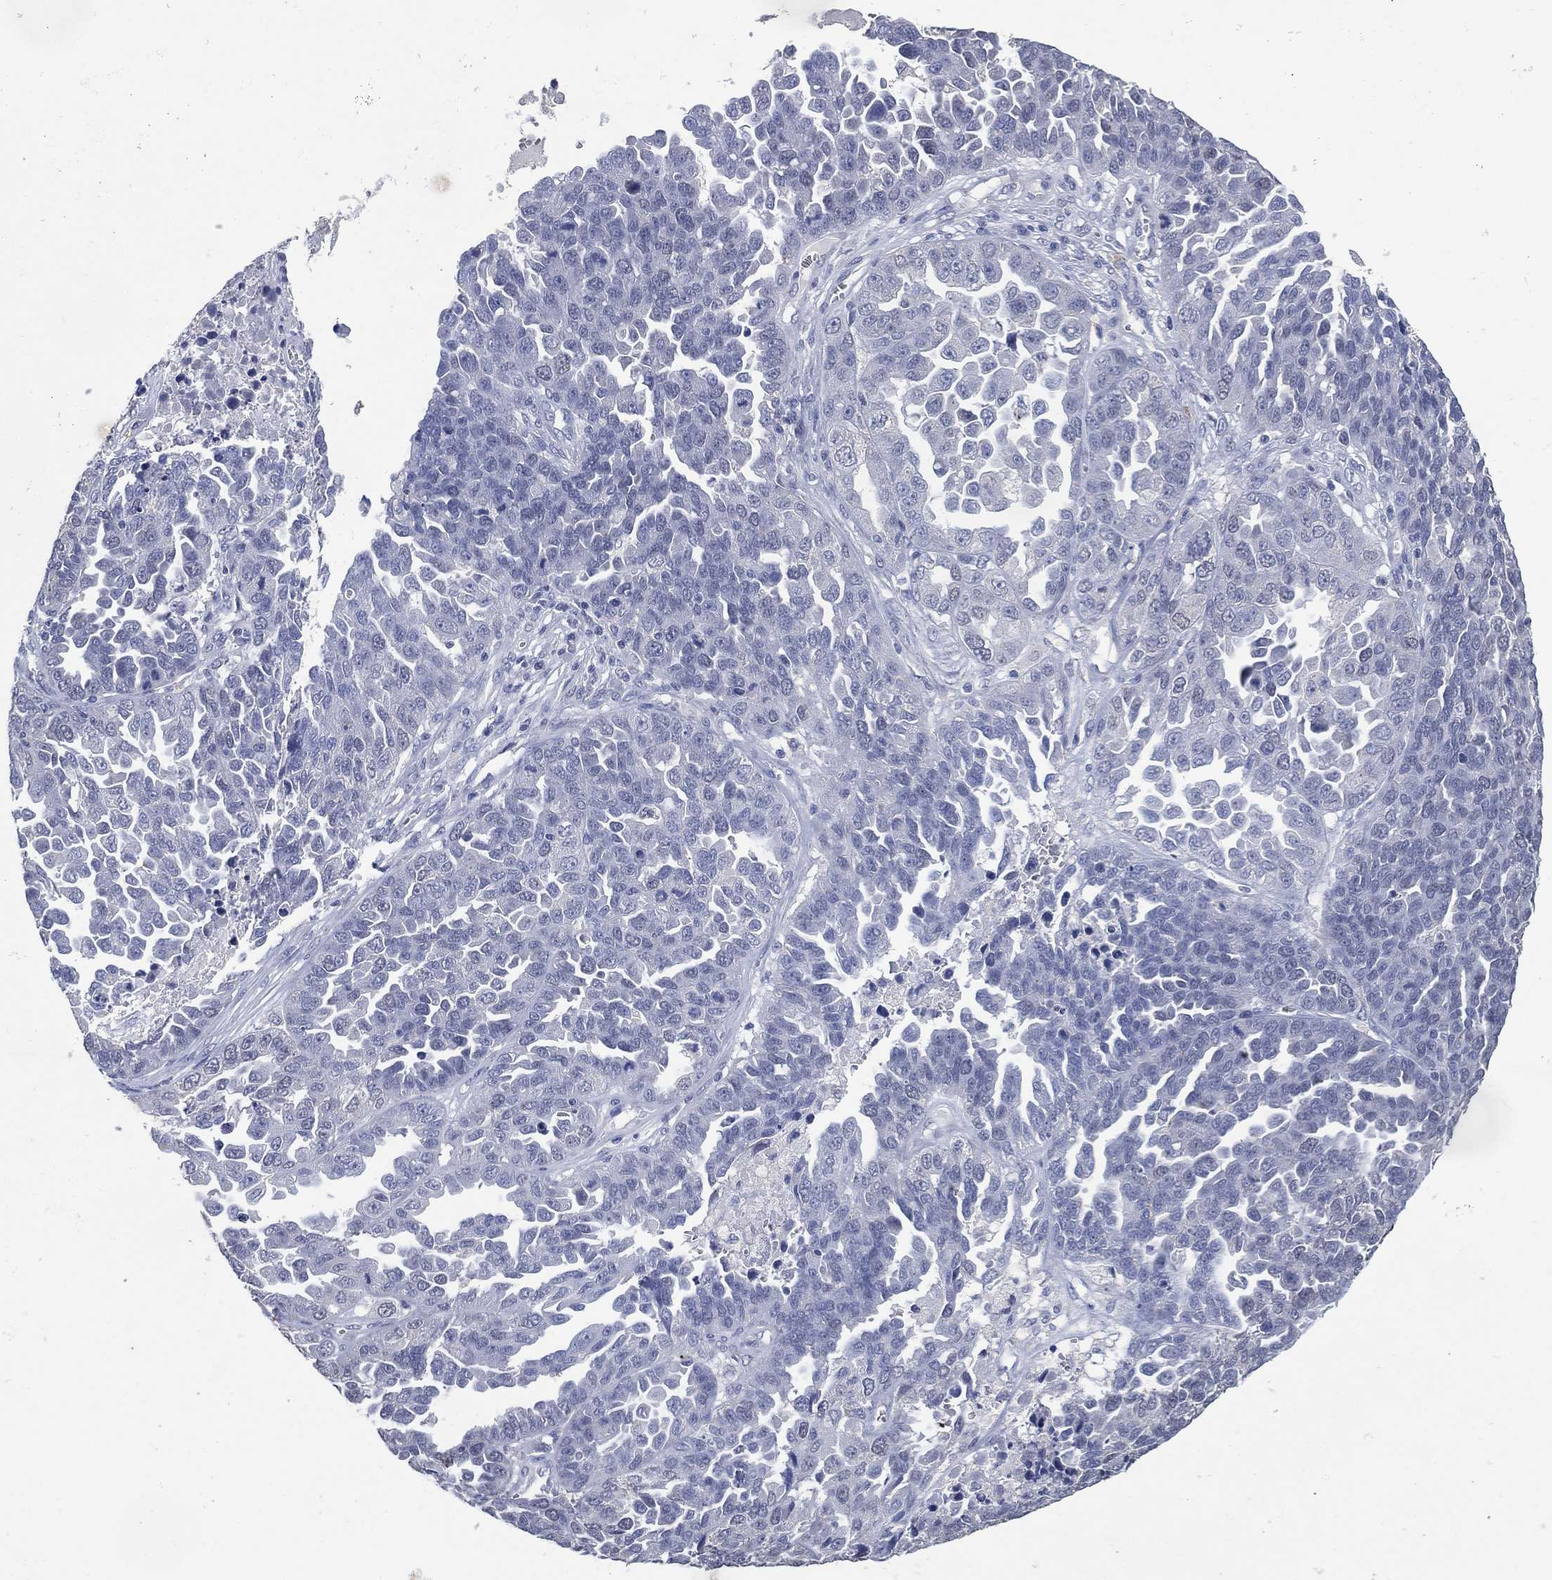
{"staining": {"intensity": "negative", "quantity": "none", "location": "none"}, "tissue": "ovarian cancer", "cell_type": "Tumor cells", "image_type": "cancer", "snomed": [{"axis": "morphology", "description": "Cystadenocarcinoma, serous, NOS"}, {"axis": "topography", "description": "Ovary"}], "caption": "Ovarian serous cystadenocarcinoma stained for a protein using IHC displays no expression tumor cells.", "gene": "FSCN2", "patient": {"sex": "female", "age": 87}}